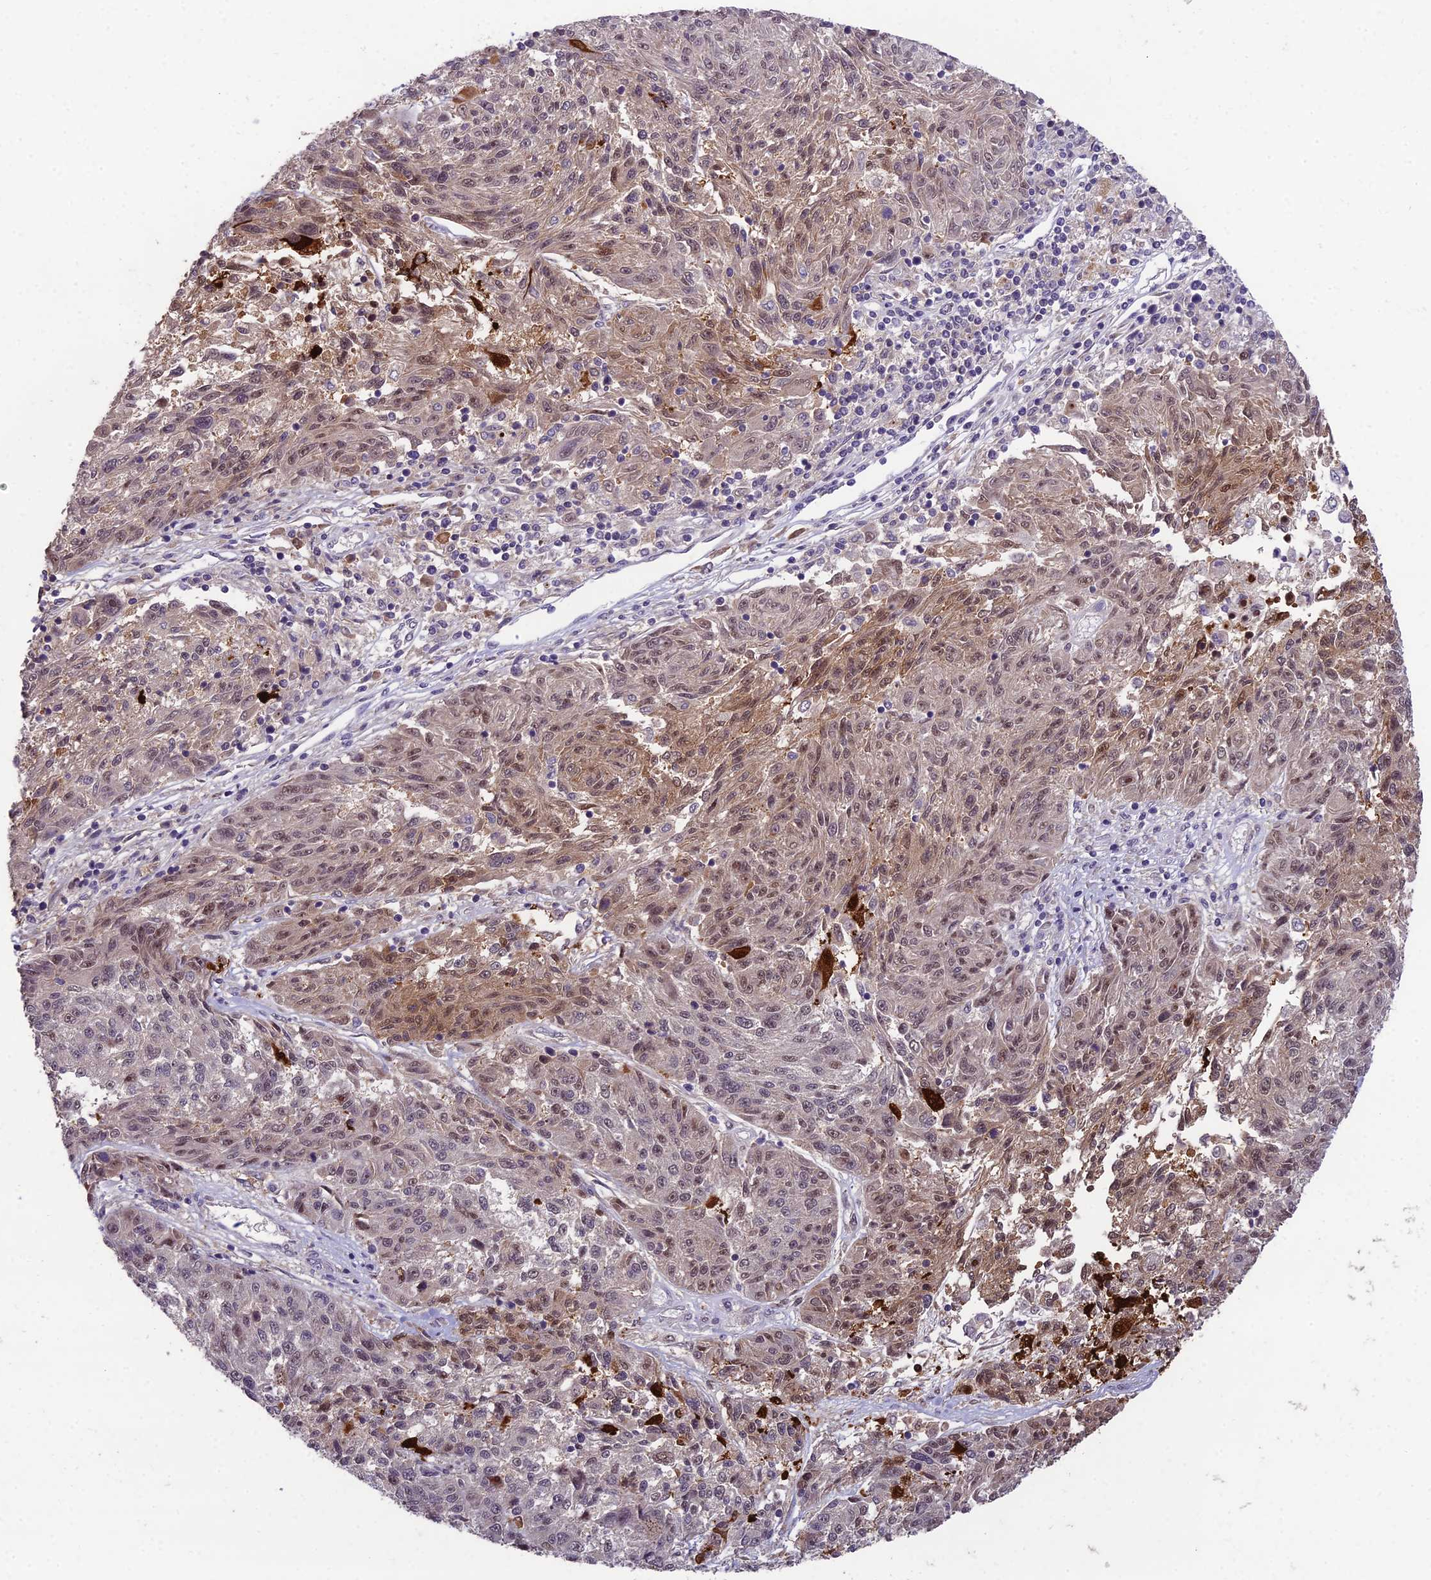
{"staining": {"intensity": "weak", "quantity": "25%-75%", "location": "cytoplasmic/membranous,nuclear"}, "tissue": "melanoma", "cell_type": "Tumor cells", "image_type": "cancer", "snomed": [{"axis": "morphology", "description": "Malignant melanoma, NOS"}, {"axis": "topography", "description": "Skin"}], "caption": "Protein staining of malignant melanoma tissue exhibits weak cytoplasmic/membranous and nuclear positivity in approximately 25%-75% of tumor cells.", "gene": "ZNF333", "patient": {"sex": "male", "age": 53}}